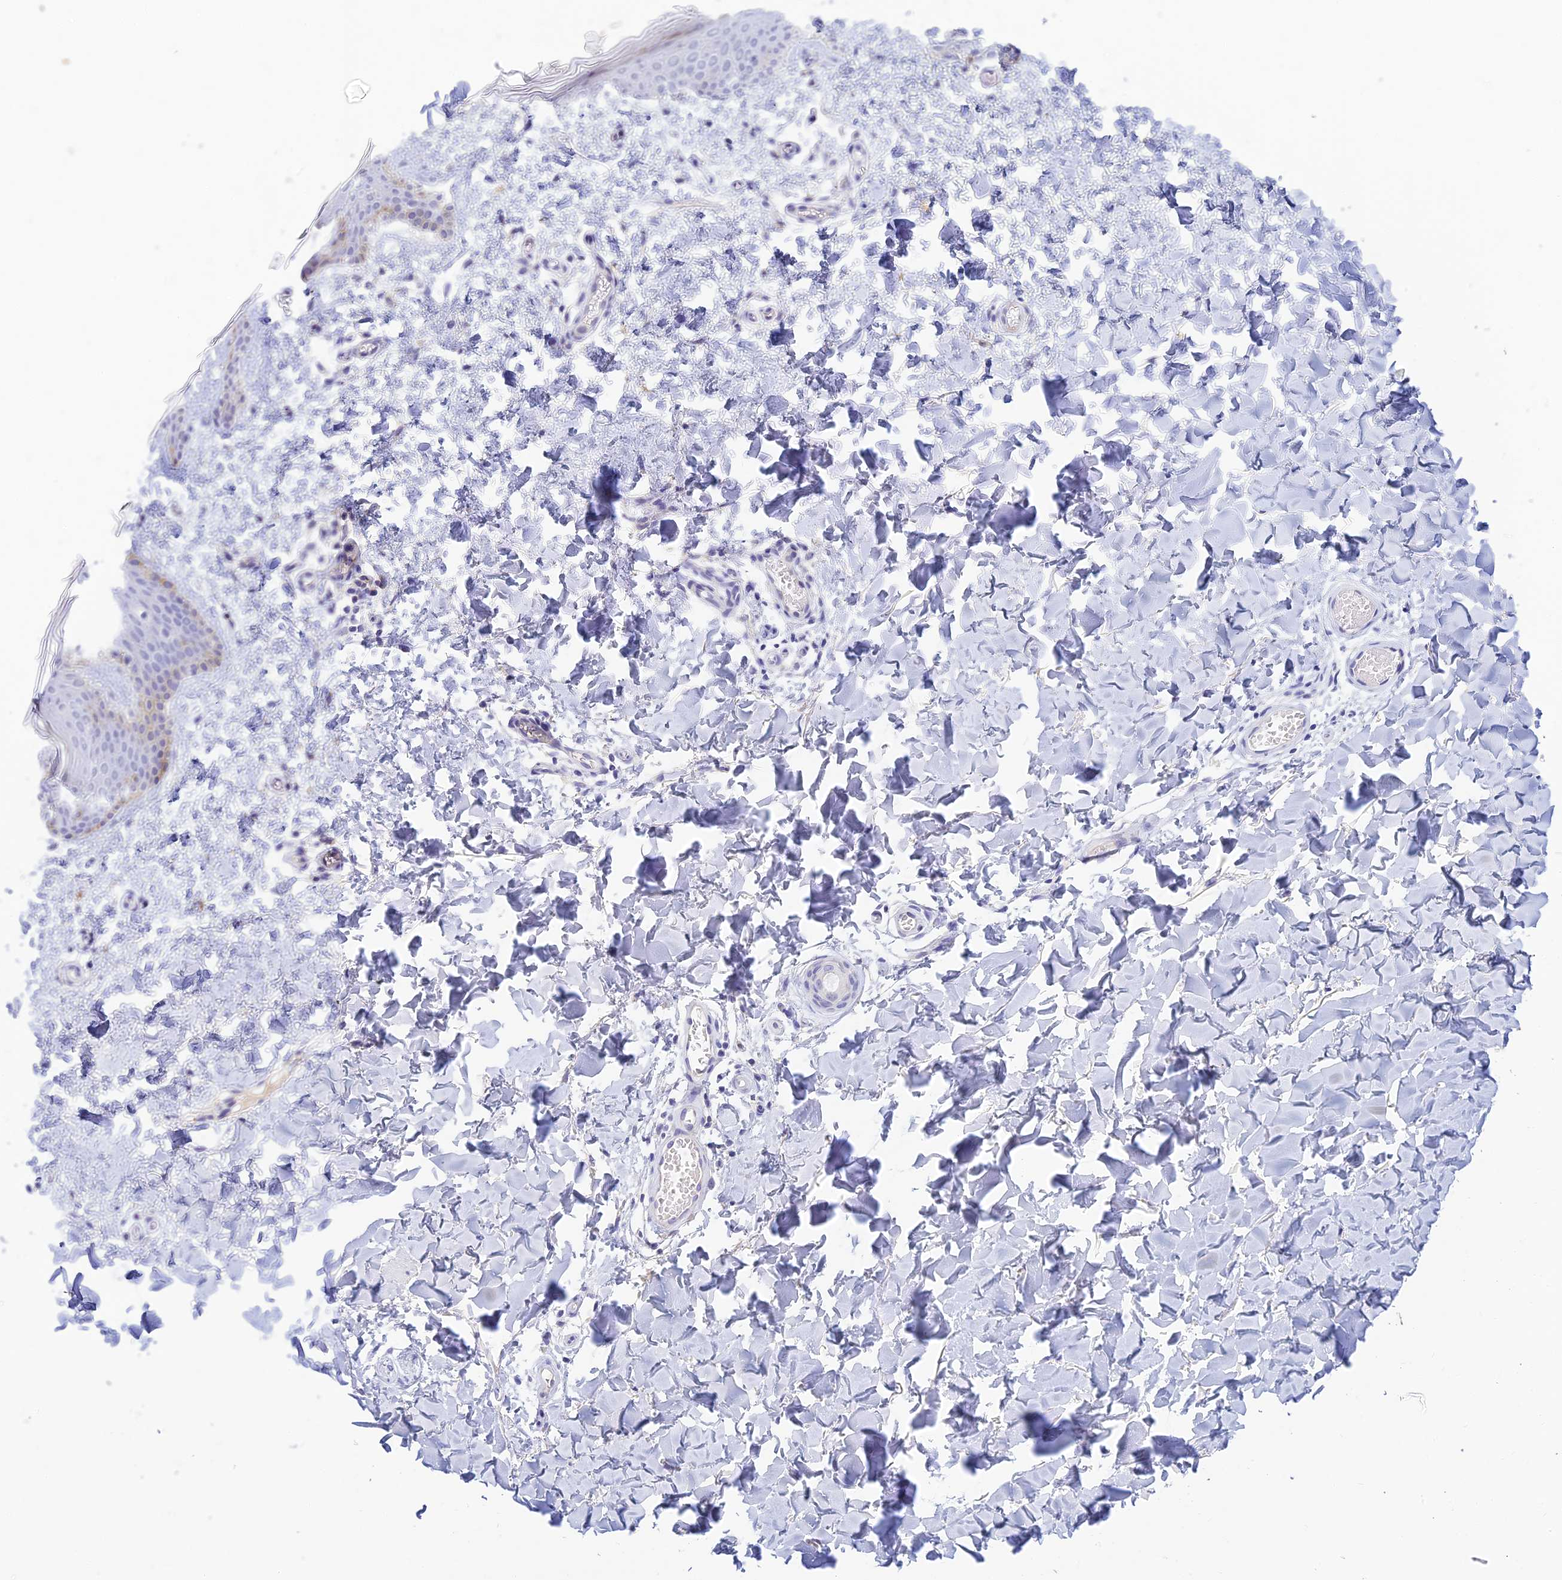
{"staining": {"intensity": "negative", "quantity": "none", "location": "none"}, "tissue": "skin", "cell_type": "Fibroblasts", "image_type": "normal", "snomed": [{"axis": "morphology", "description": "Normal tissue, NOS"}, {"axis": "topography", "description": "Skin"}], "caption": "Protein analysis of unremarkable skin shows no significant staining in fibroblasts.", "gene": "INTS13", "patient": {"sex": "male", "age": 36}}